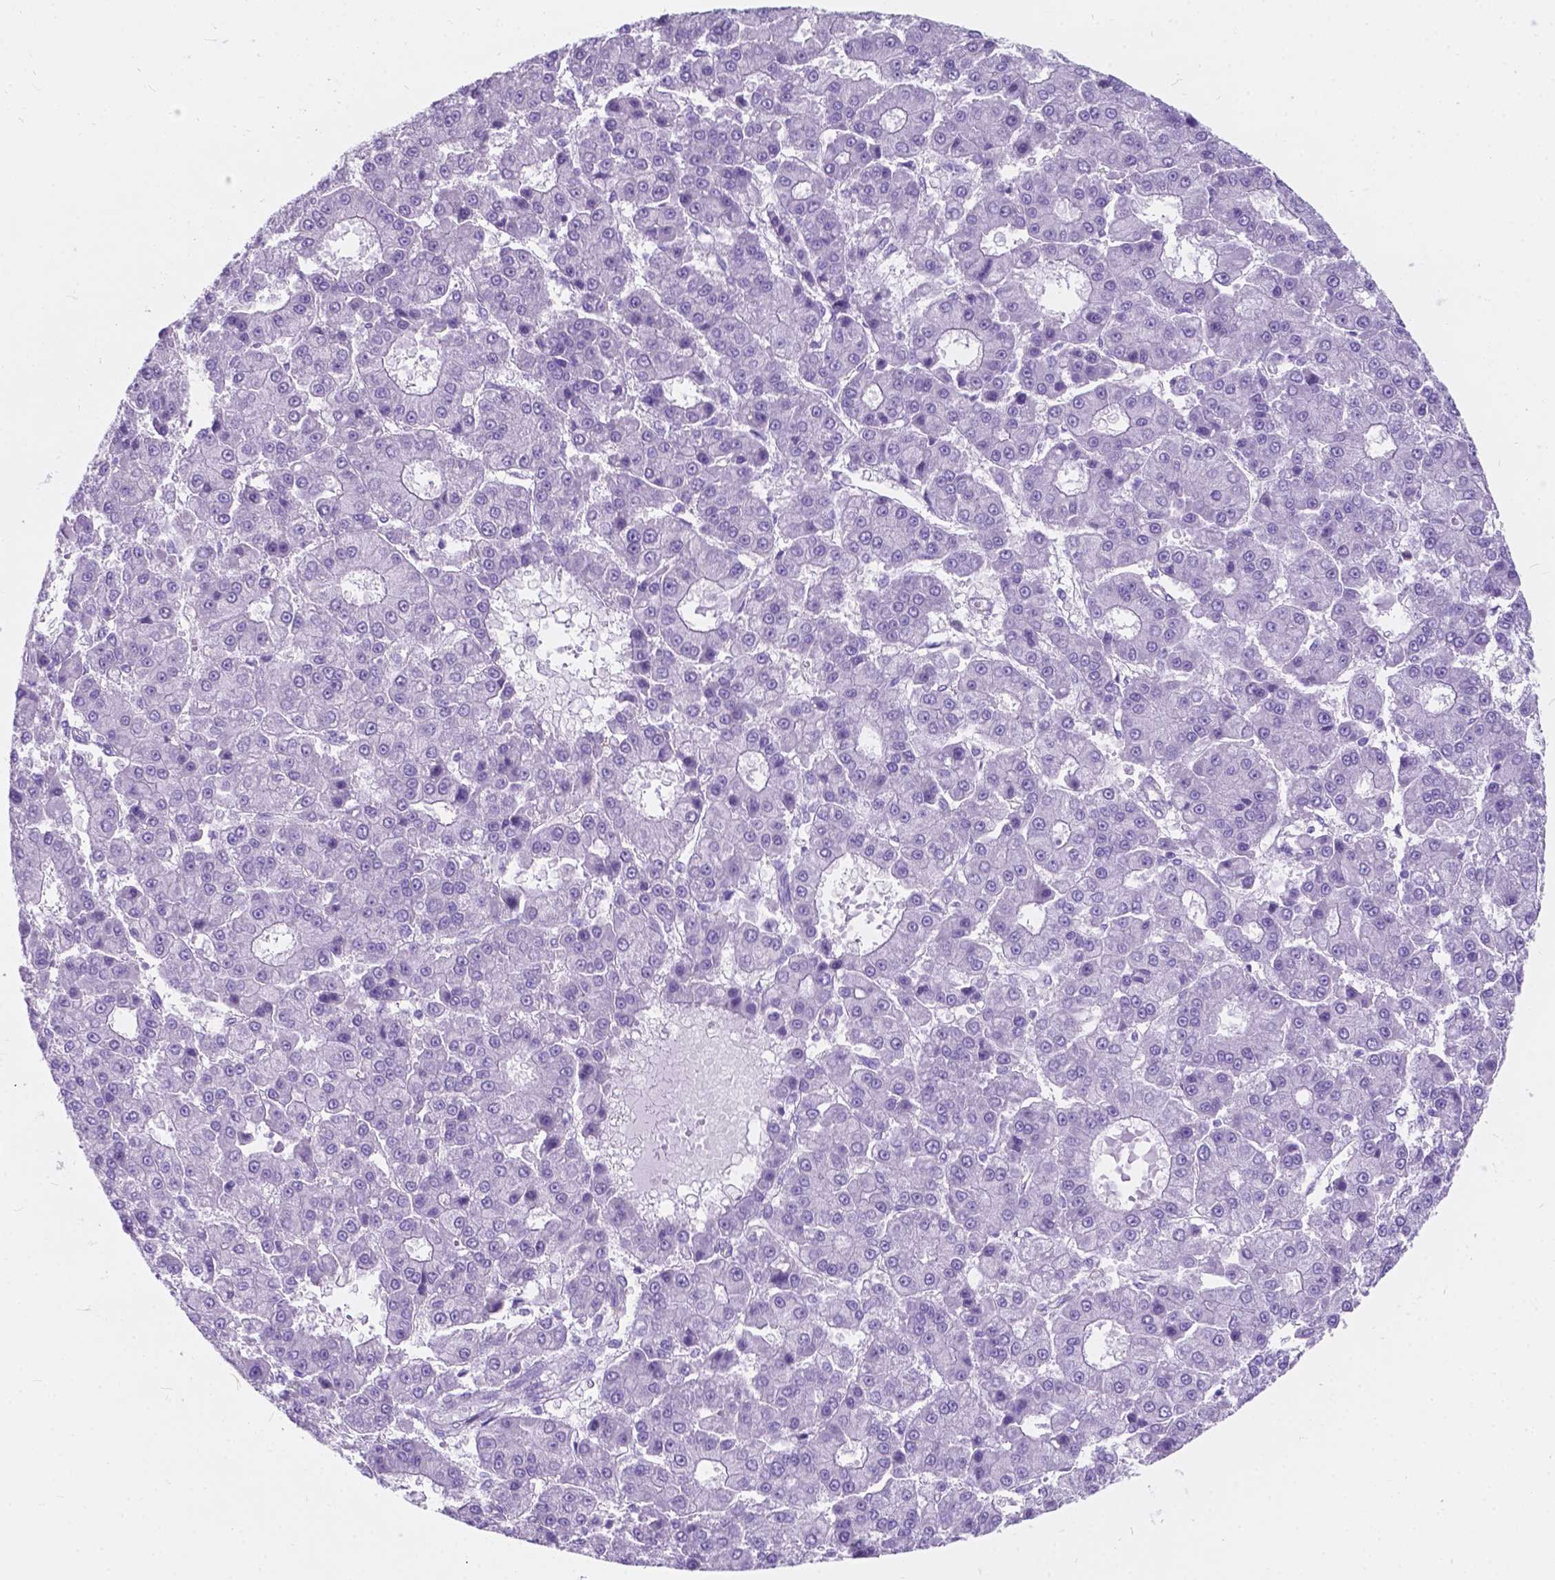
{"staining": {"intensity": "negative", "quantity": "none", "location": "none"}, "tissue": "liver cancer", "cell_type": "Tumor cells", "image_type": "cancer", "snomed": [{"axis": "morphology", "description": "Carcinoma, Hepatocellular, NOS"}, {"axis": "topography", "description": "Liver"}], "caption": "The image displays no significant staining in tumor cells of liver cancer.", "gene": "KIAA0040", "patient": {"sex": "male", "age": 70}}